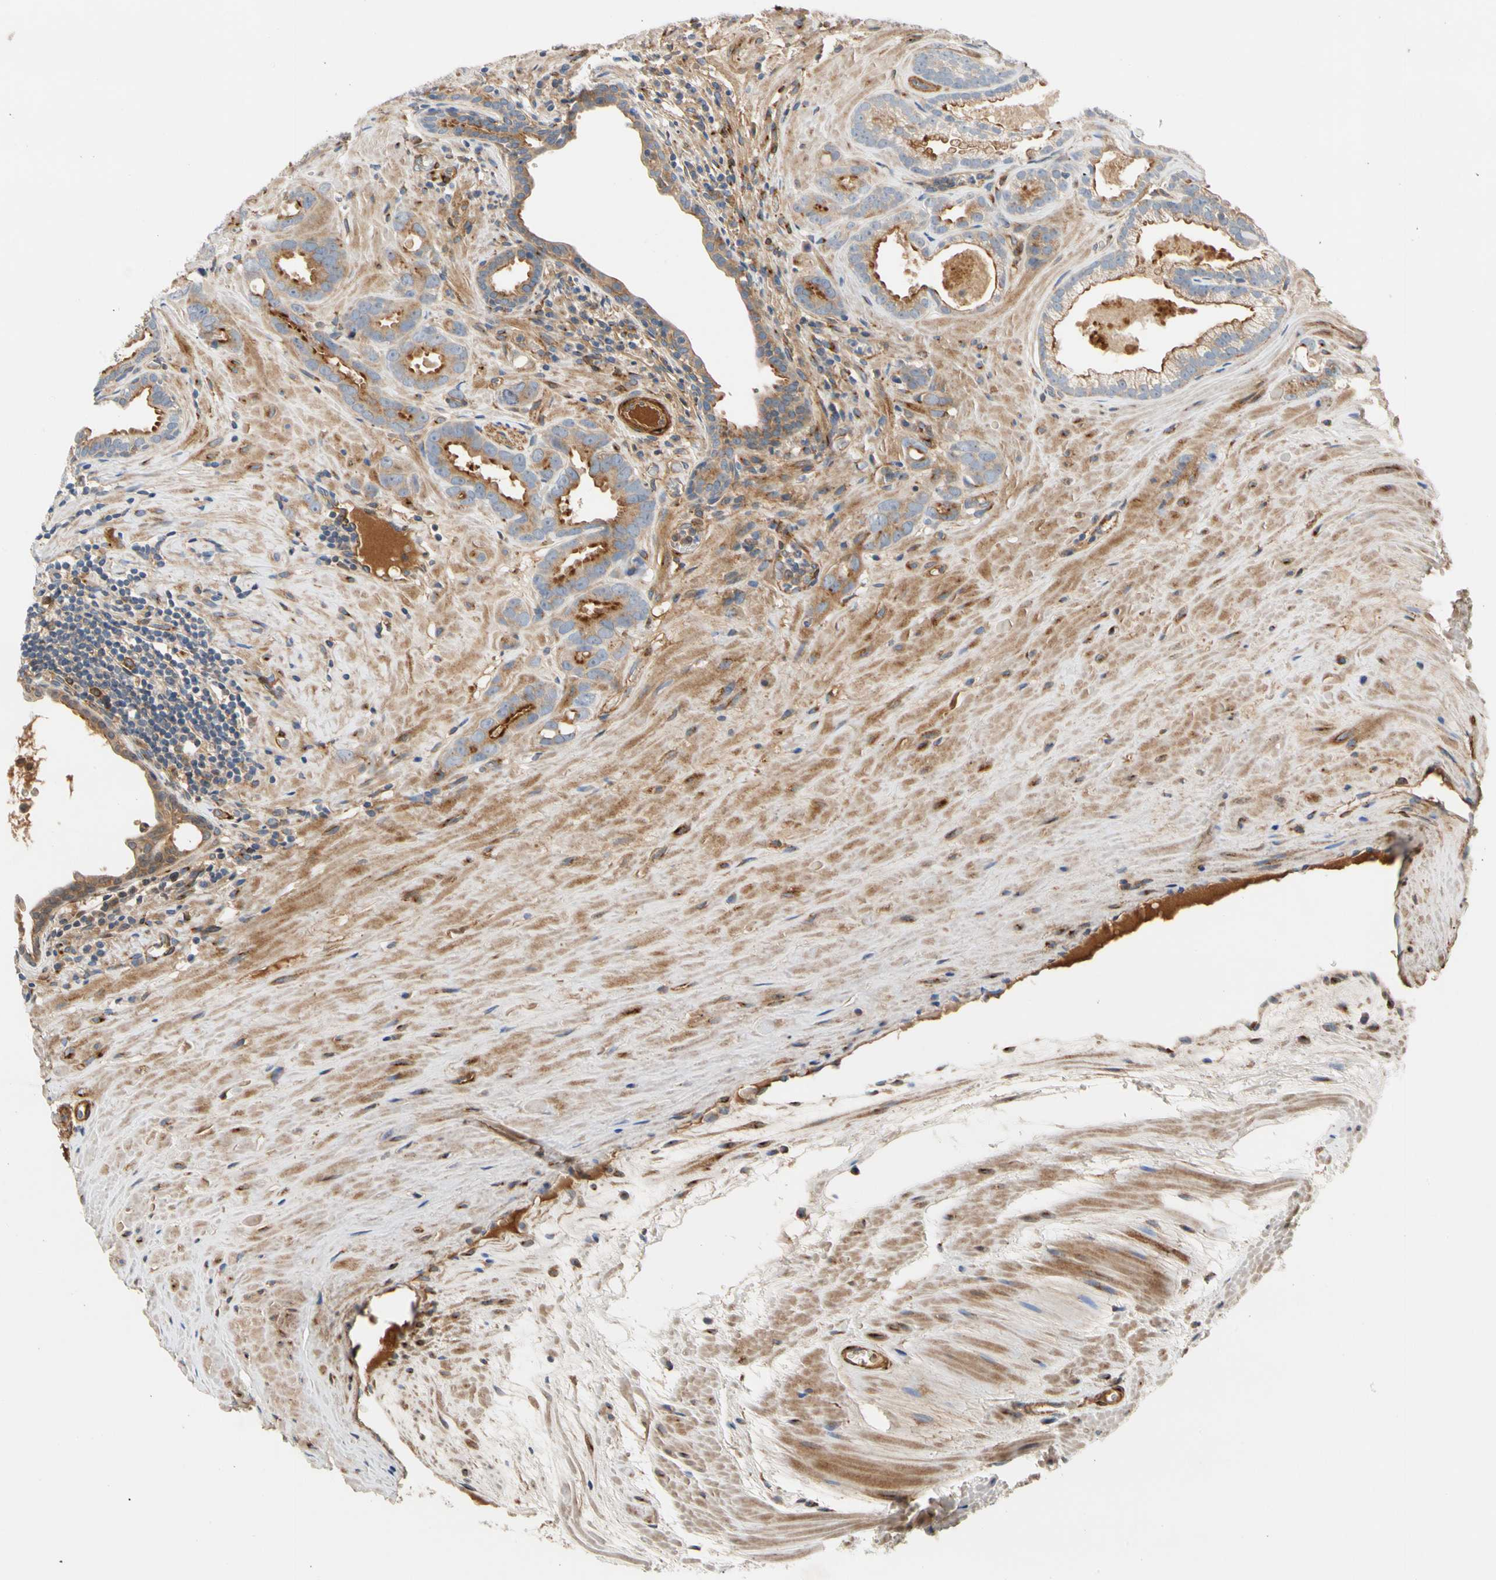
{"staining": {"intensity": "moderate", "quantity": "25%-75%", "location": "cytoplasmic/membranous"}, "tissue": "prostate cancer", "cell_type": "Tumor cells", "image_type": "cancer", "snomed": [{"axis": "morphology", "description": "Adenocarcinoma, Low grade"}, {"axis": "topography", "description": "Prostate"}], "caption": "Brown immunohistochemical staining in prostate cancer (adenocarcinoma (low-grade)) displays moderate cytoplasmic/membranous expression in approximately 25%-75% of tumor cells. Immunohistochemistry (ihc) stains the protein of interest in brown and the nuclei are stained blue.", "gene": "ENTREP3", "patient": {"sex": "male", "age": 57}}